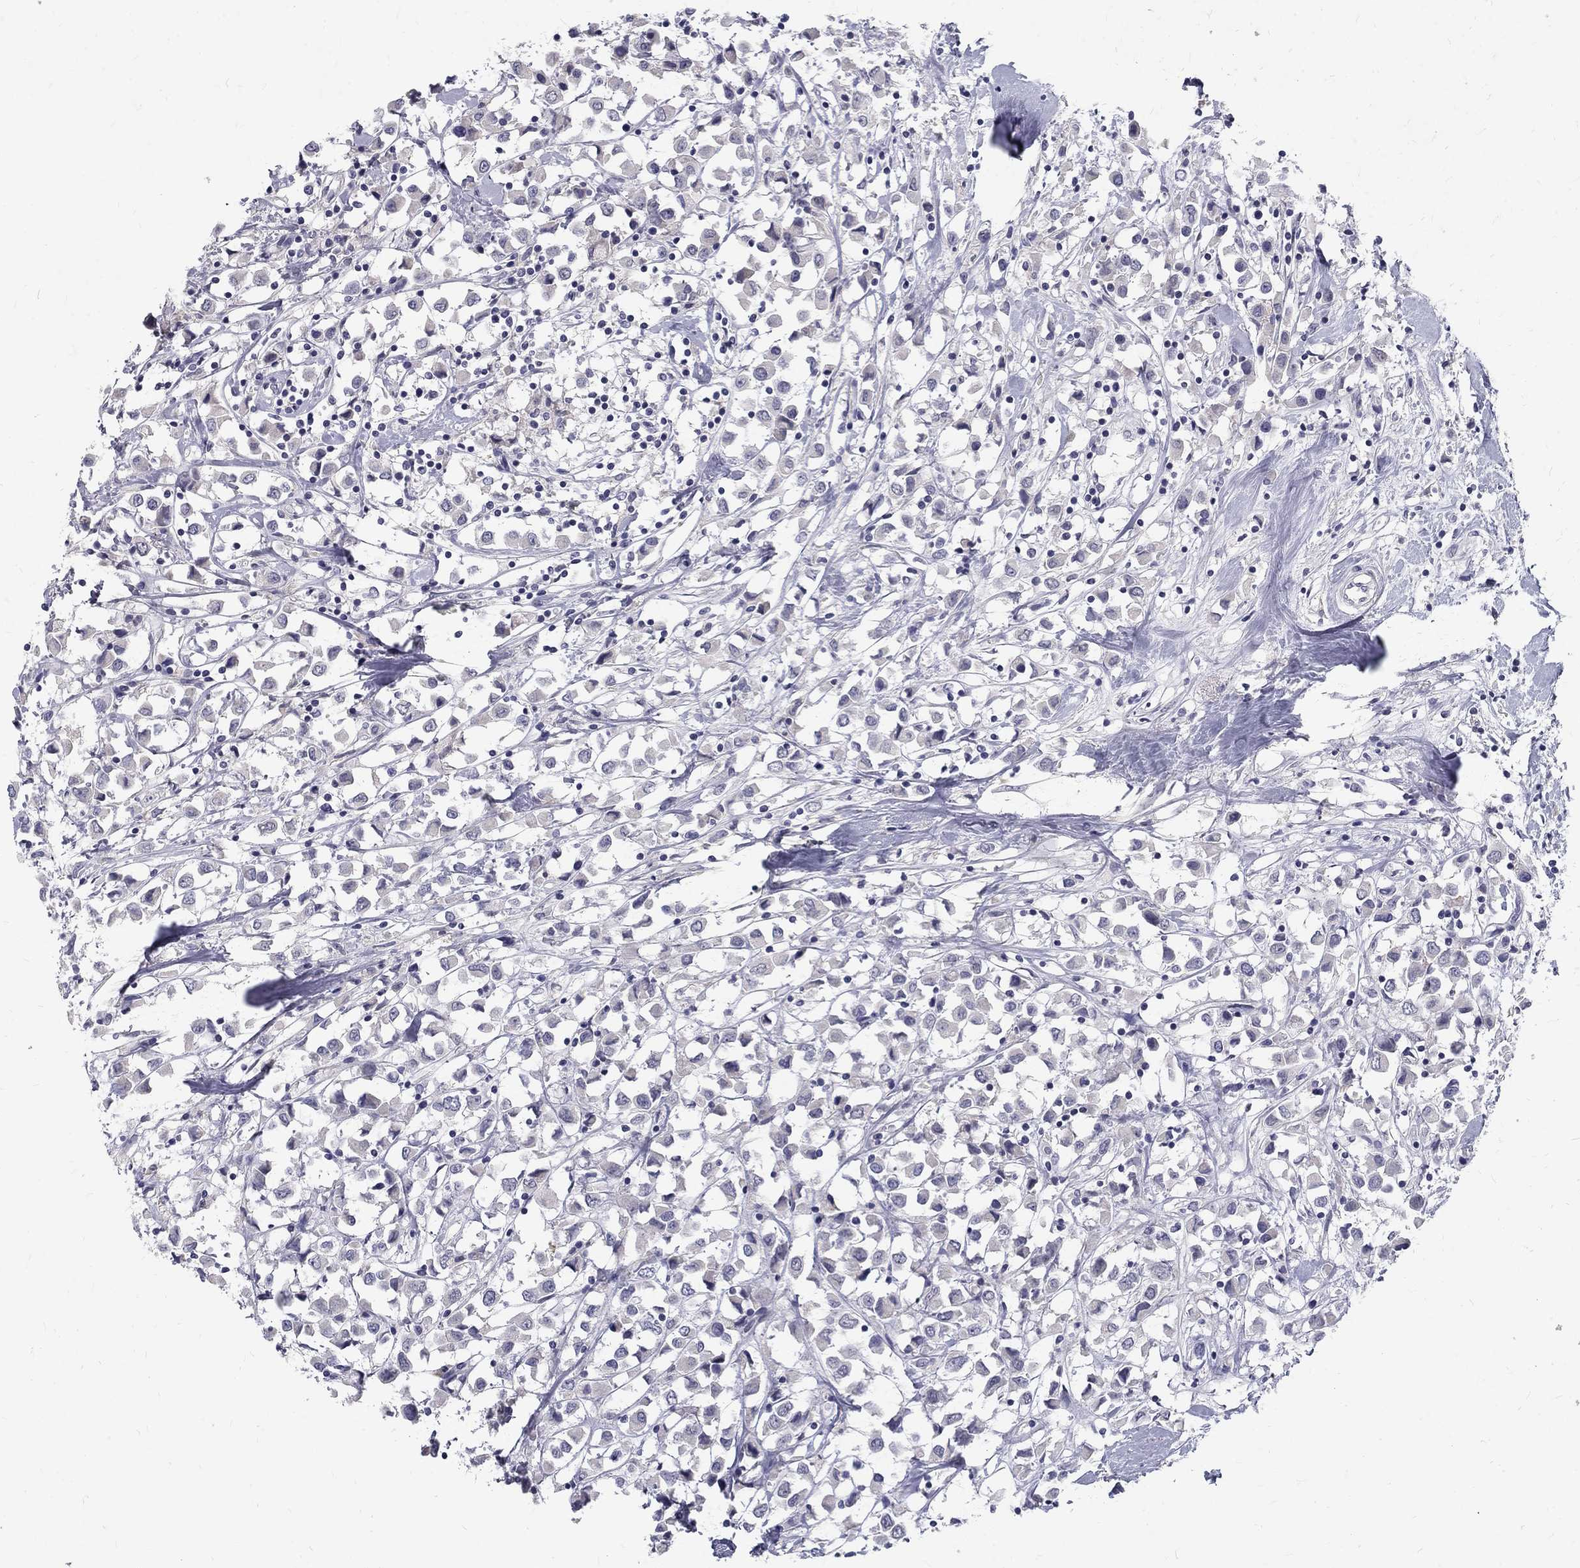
{"staining": {"intensity": "negative", "quantity": "none", "location": "none"}, "tissue": "breast cancer", "cell_type": "Tumor cells", "image_type": "cancer", "snomed": [{"axis": "morphology", "description": "Duct carcinoma"}, {"axis": "topography", "description": "Breast"}], "caption": "DAB (3,3'-diaminobenzidine) immunohistochemical staining of breast cancer (infiltrating ductal carcinoma) shows no significant staining in tumor cells.", "gene": "NOS1", "patient": {"sex": "female", "age": 61}}